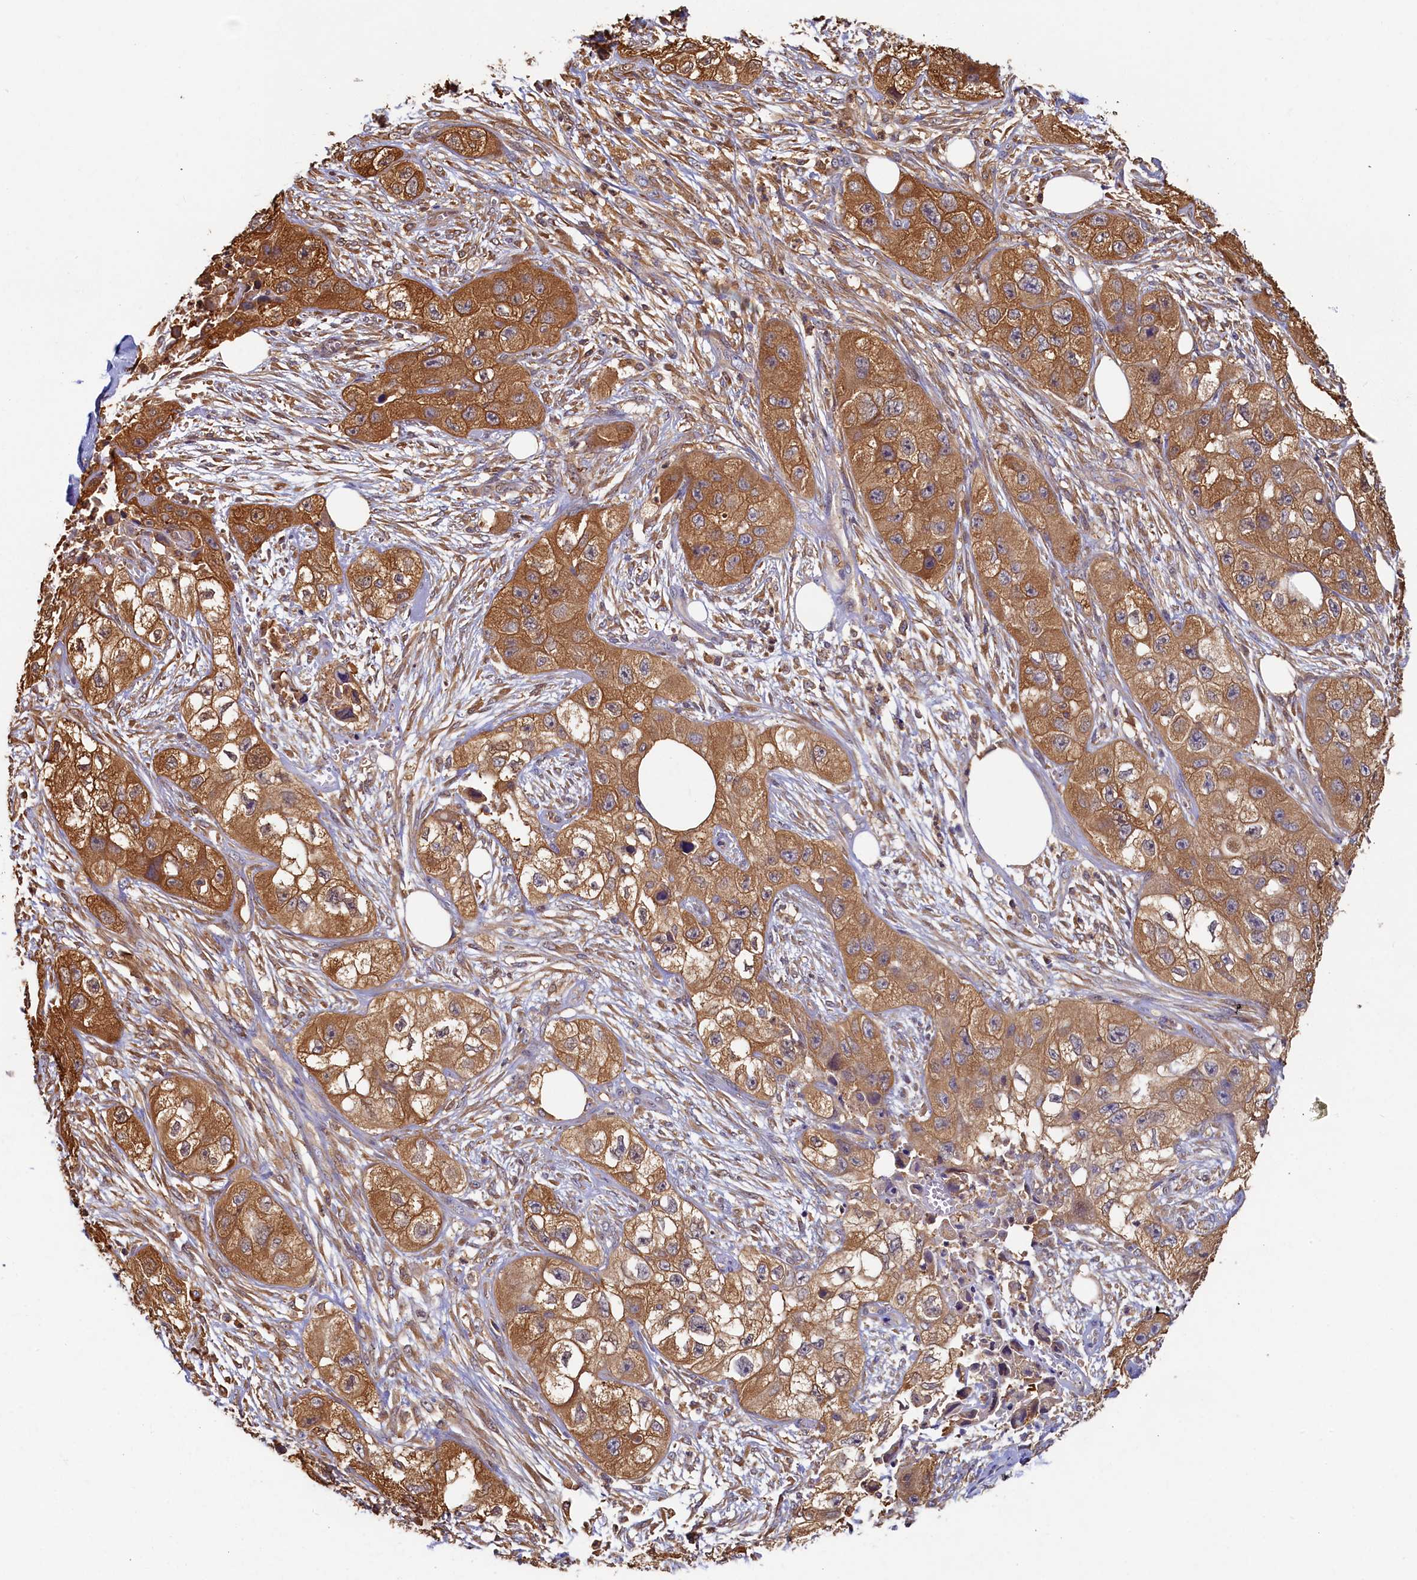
{"staining": {"intensity": "moderate", "quantity": ">75%", "location": "cytoplasmic/membranous"}, "tissue": "skin cancer", "cell_type": "Tumor cells", "image_type": "cancer", "snomed": [{"axis": "morphology", "description": "Squamous cell carcinoma, NOS"}, {"axis": "topography", "description": "Skin"}, {"axis": "topography", "description": "Subcutis"}], "caption": "High-magnification brightfield microscopy of squamous cell carcinoma (skin) stained with DAB (brown) and counterstained with hematoxylin (blue). tumor cells exhibit moderate cytoplasmic/membranous positivity is seen in about>75% of cells.", "gene": "TIMM8B", "patient": {"sex": "male", "age": 73}}